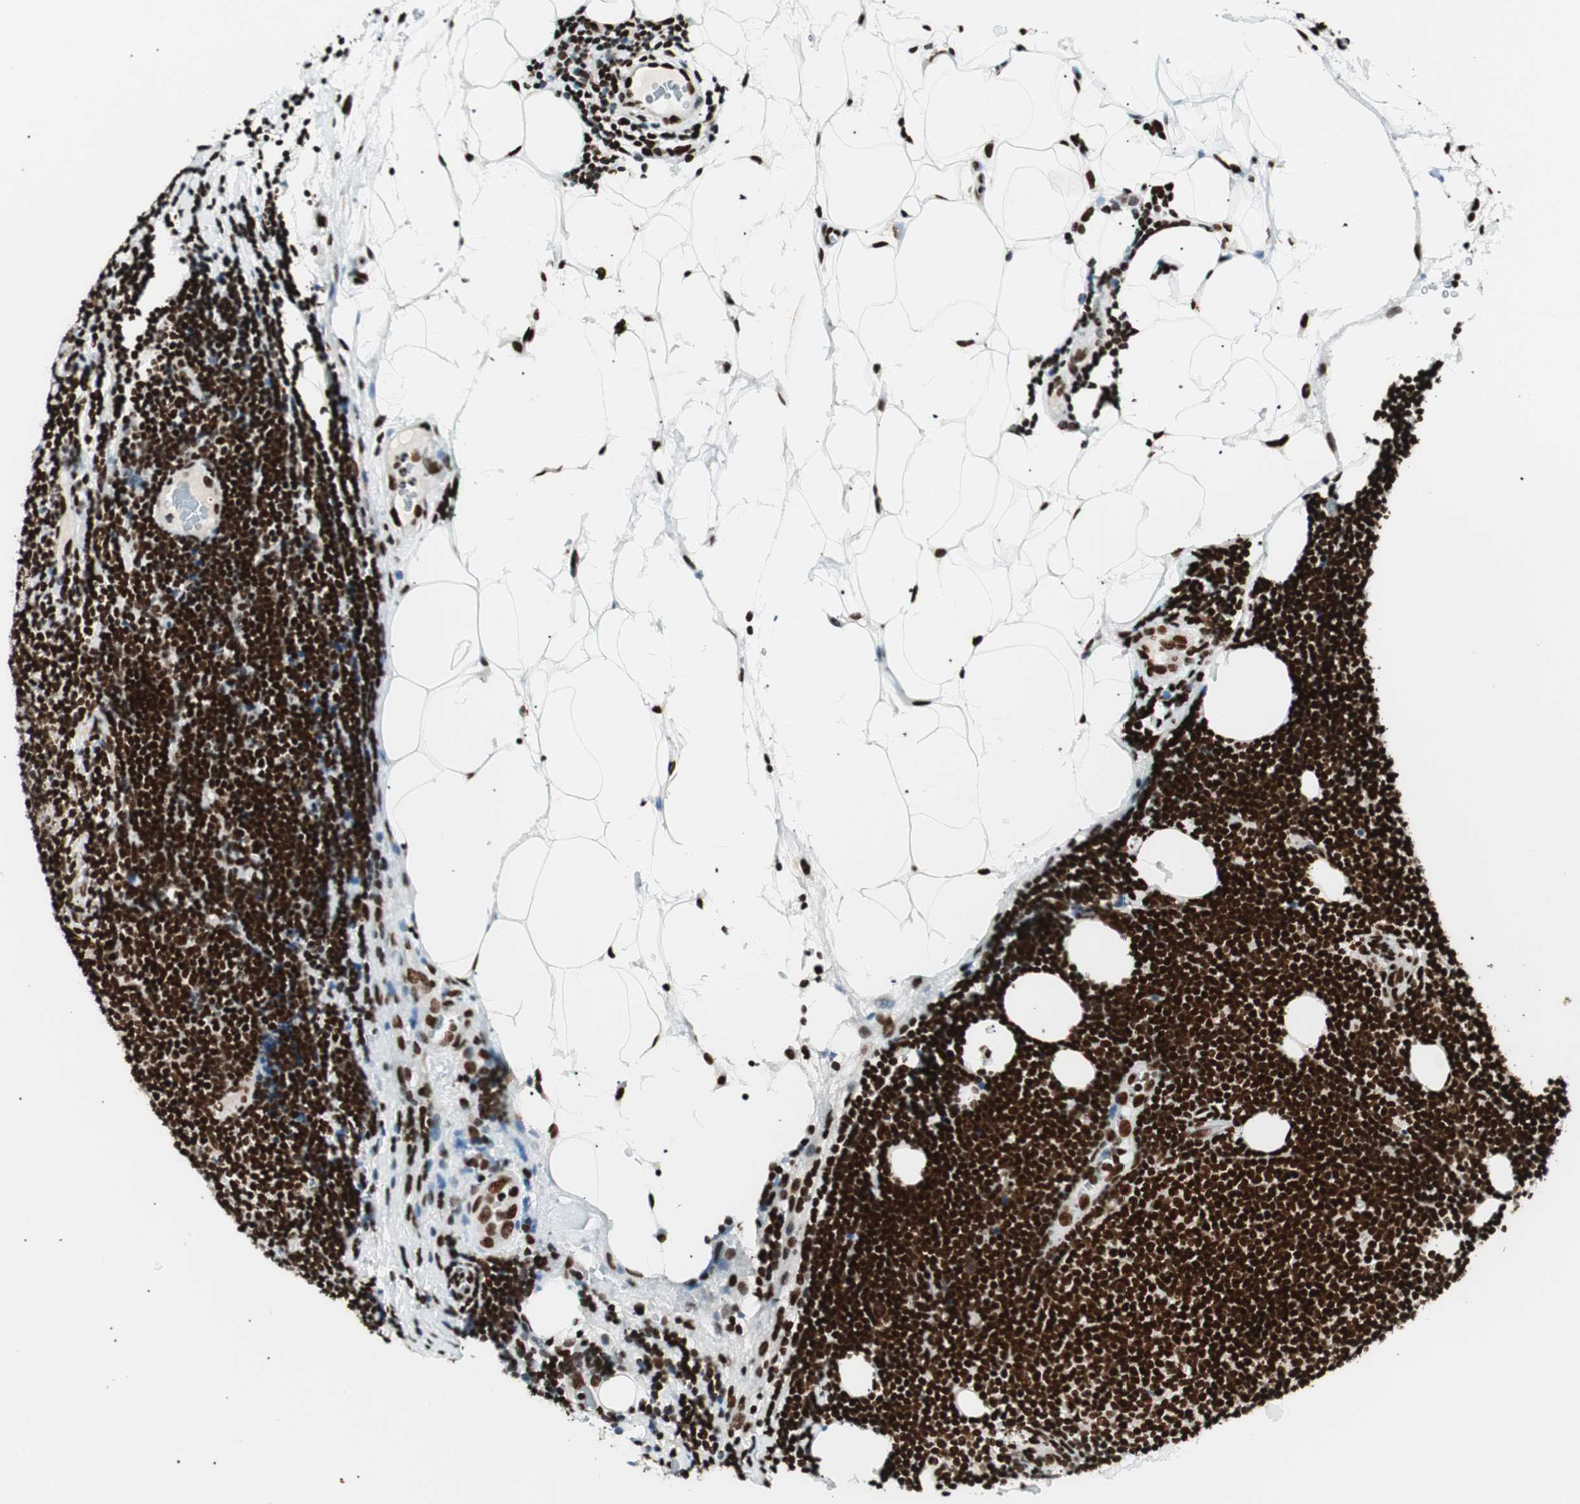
{"staining": {"intensity": "strong", "quantity": ">75%", "location": "nuclear"}, "tissue": "lymphoma", "cell_type": "Tumor cells", "image_type": "cancer", "snomed": [{"axis": "morphology", "description": "Malignant lymphoma, non-Hodgkin's type, Low grade"}, {"axis": "topography", "description": "Lymph node"}], "caption": "Lymphoma stained with a brown dye reveals strong nuclear positive expression in about >75% of tumor cells.", "gene": "EWSR1", "patient": {"sex": "male", "age": 83}}